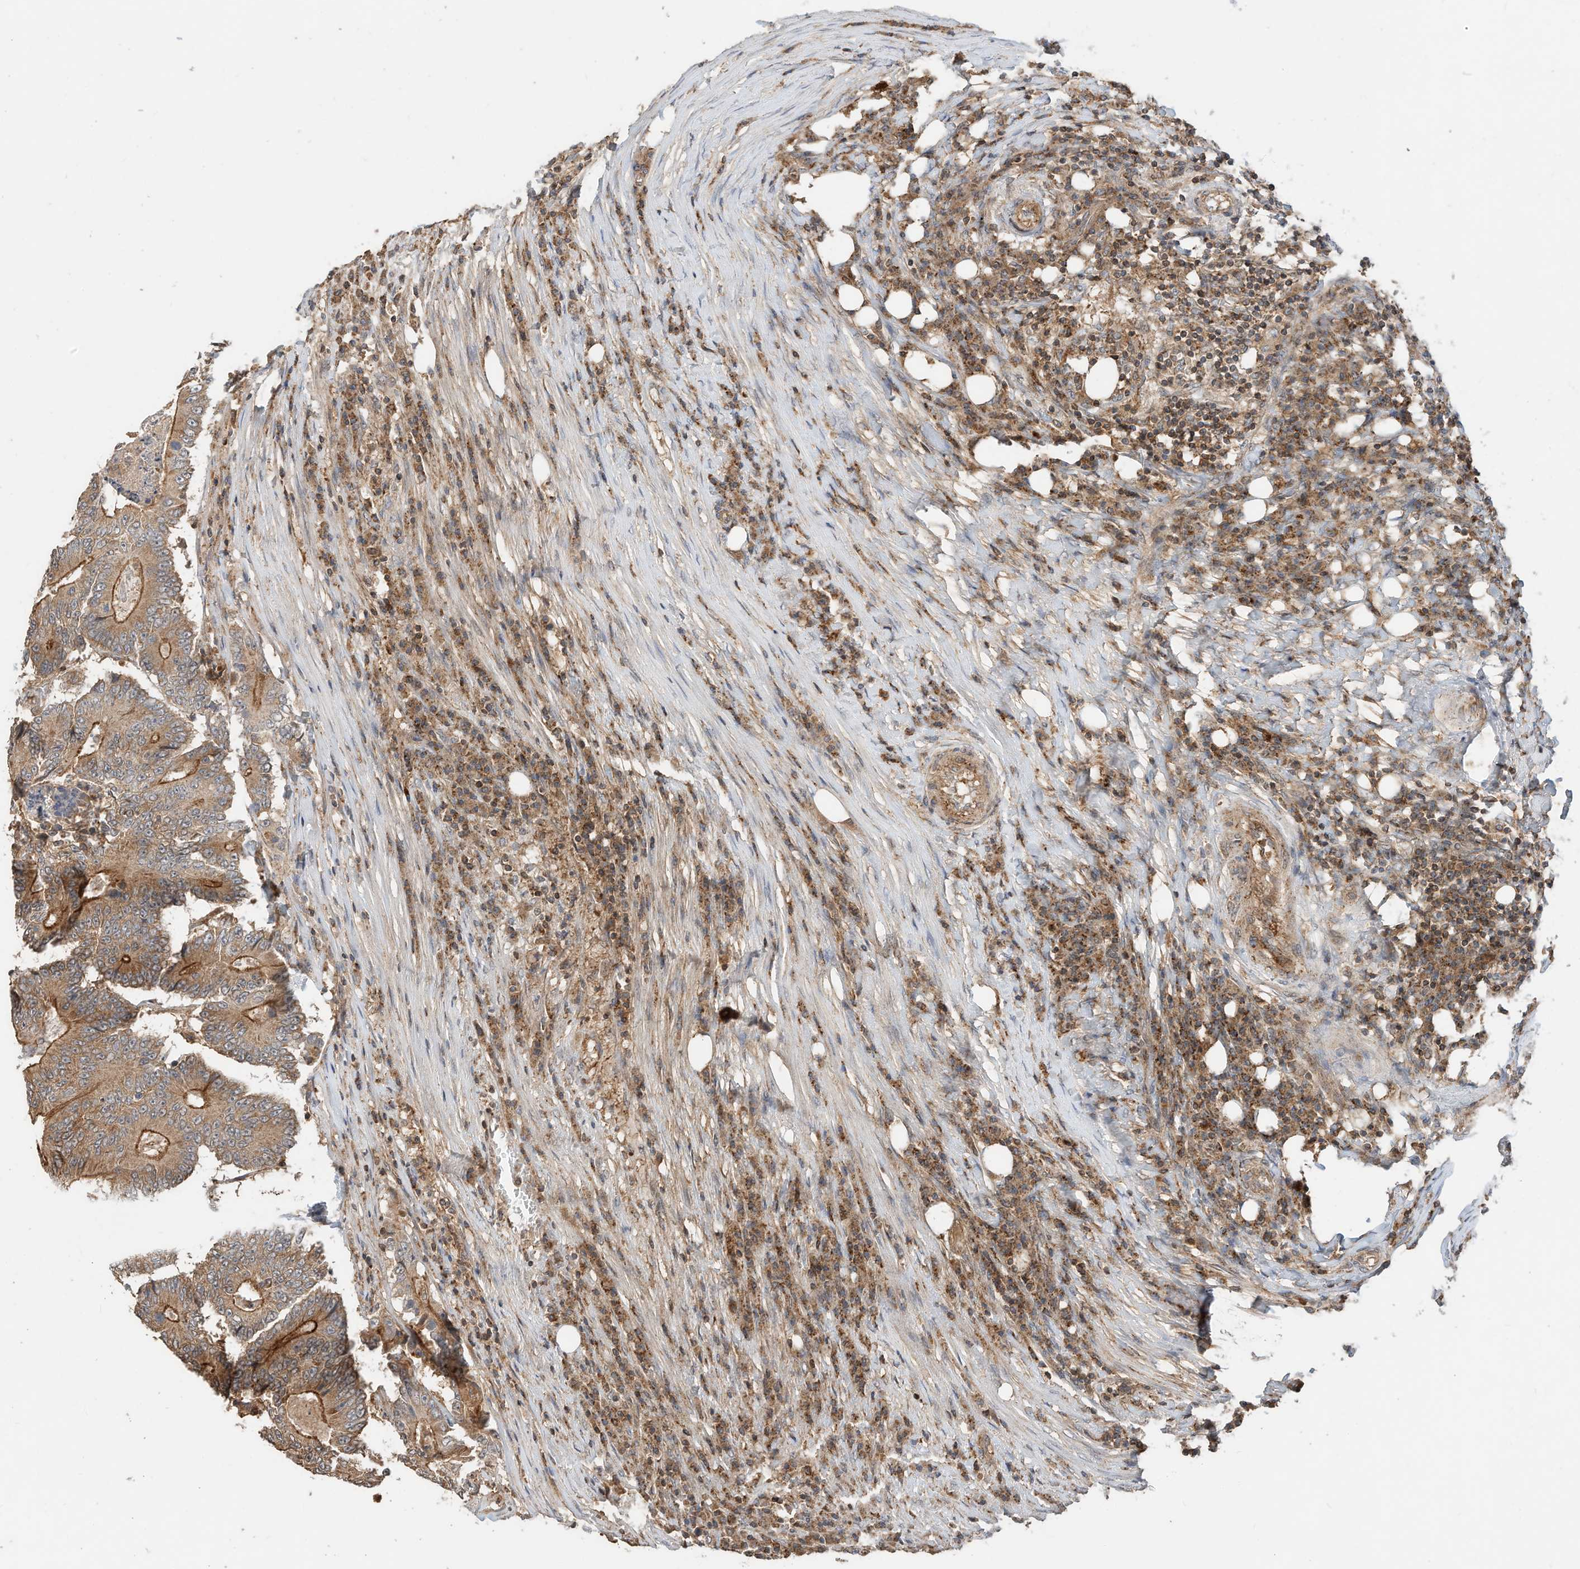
{"staining": {"intensity": "moderate", "quantity": ">75%", "location": "cytoplasmic/membranous"}, "tissue": "colorectal cancer", "cell_type": "Tumor cells", "image_type": "cancer", "snomed": [{"axis": "morphology", "description": "Adenocarcinoma, NOS"}, {"axis": "topography", "description": "Colon"}], "caption": "The image reveals immunohistochemical staining of colorectal cancer. There is moderate cytoplasmic/membranous expression is present in approximately >75% of tumor cells.", "gene": "CPAMD8", "patient": {"sex": "male", "age": 83}}